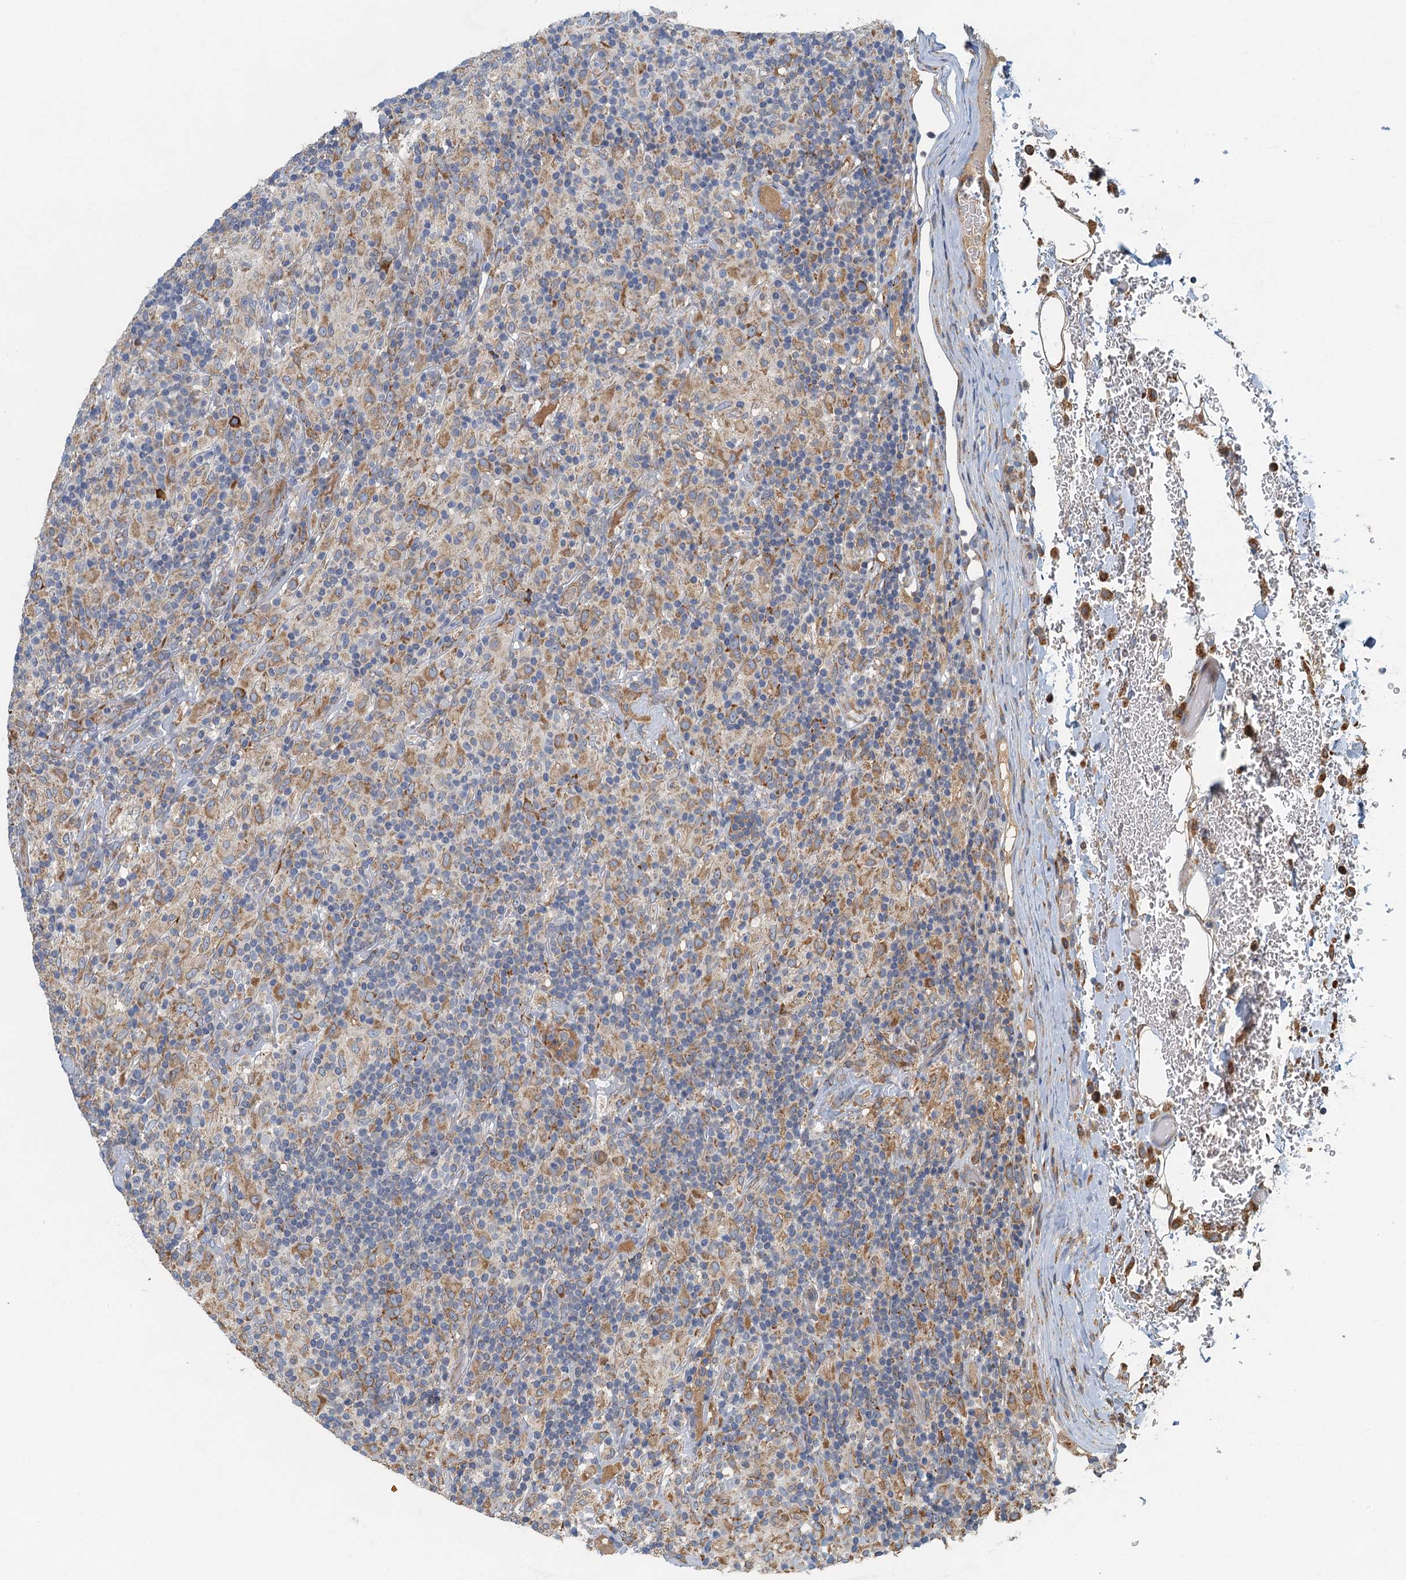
{"staining": {"intensity": "weak", "quantity": ">75%", "location": "cytoplasmic/membranous"}, "tissue": "lymphoma", "cell_type": "Tumor cells", "image_type": "cancer", "snomed": [{"axis": "morphology", "description": "Hodgkin's disease, NOS"}, {"axis": "topography", "description": "Lymph node"}], "caption": "Protein staining of Hodgkin's disease tissue displays weak cytoplasmic/membranous expression in about >75% of tumor cells.", "gene": "SPDYC", "patient": {"sex": "male", "age": 70}}